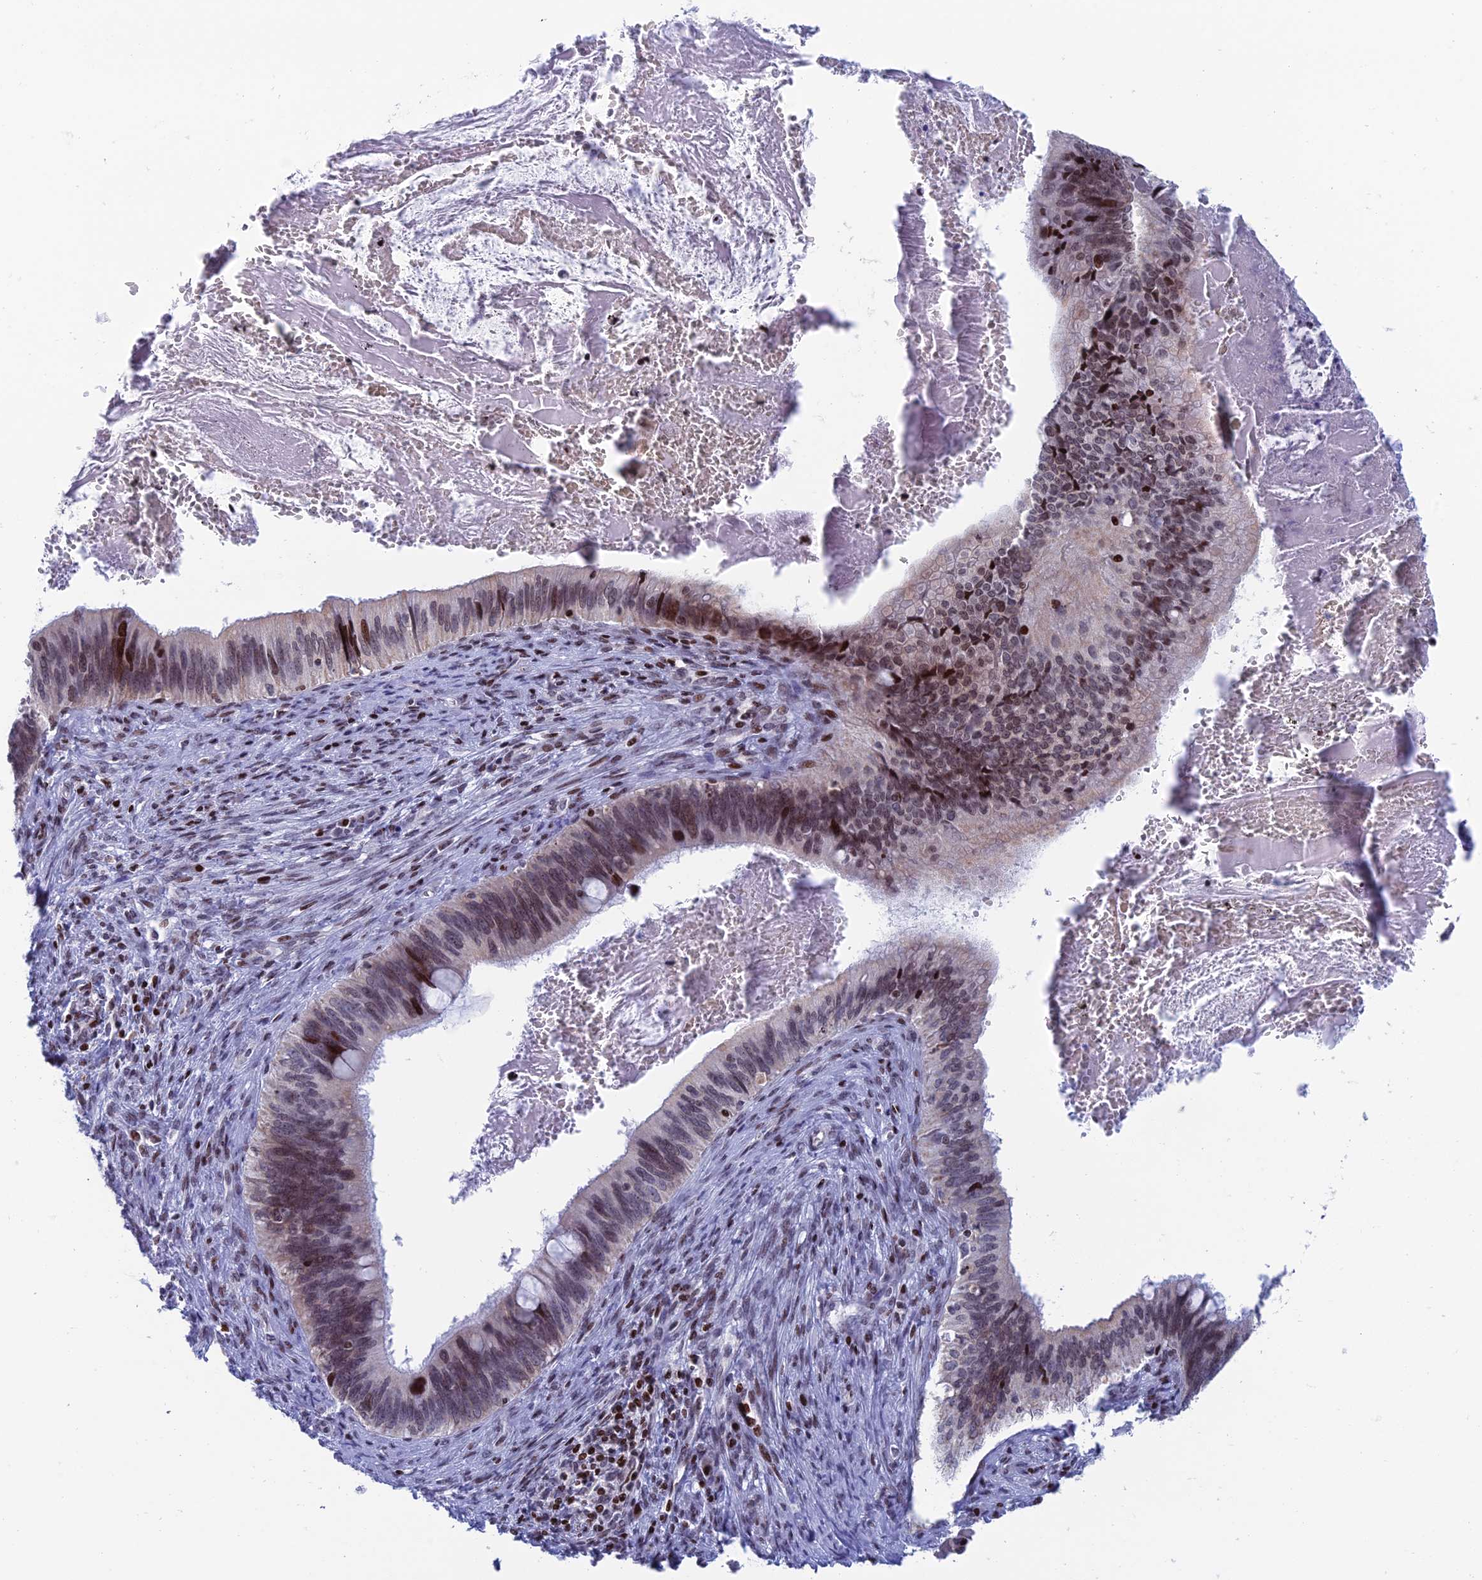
{"staining": {"intensity": "moderate", "quantity": "<25%", "location": "nuclear"}, "tissue": "cervical cancer", "cell_type": "Tumor cells", "image_type": "cancer", "snomed": [{"axis": "morphology", "description": "Adenocarcinoma, NOS"}, {"axis": "topography", "description": "Cervix"}], "caption": "A photomicrograph of cervical cancer stained for a protein demonstrates moderate nuclear brown staining in tumor cells.", "gene": "AFF3", "patient": {"sex": "female", "age": 42}}